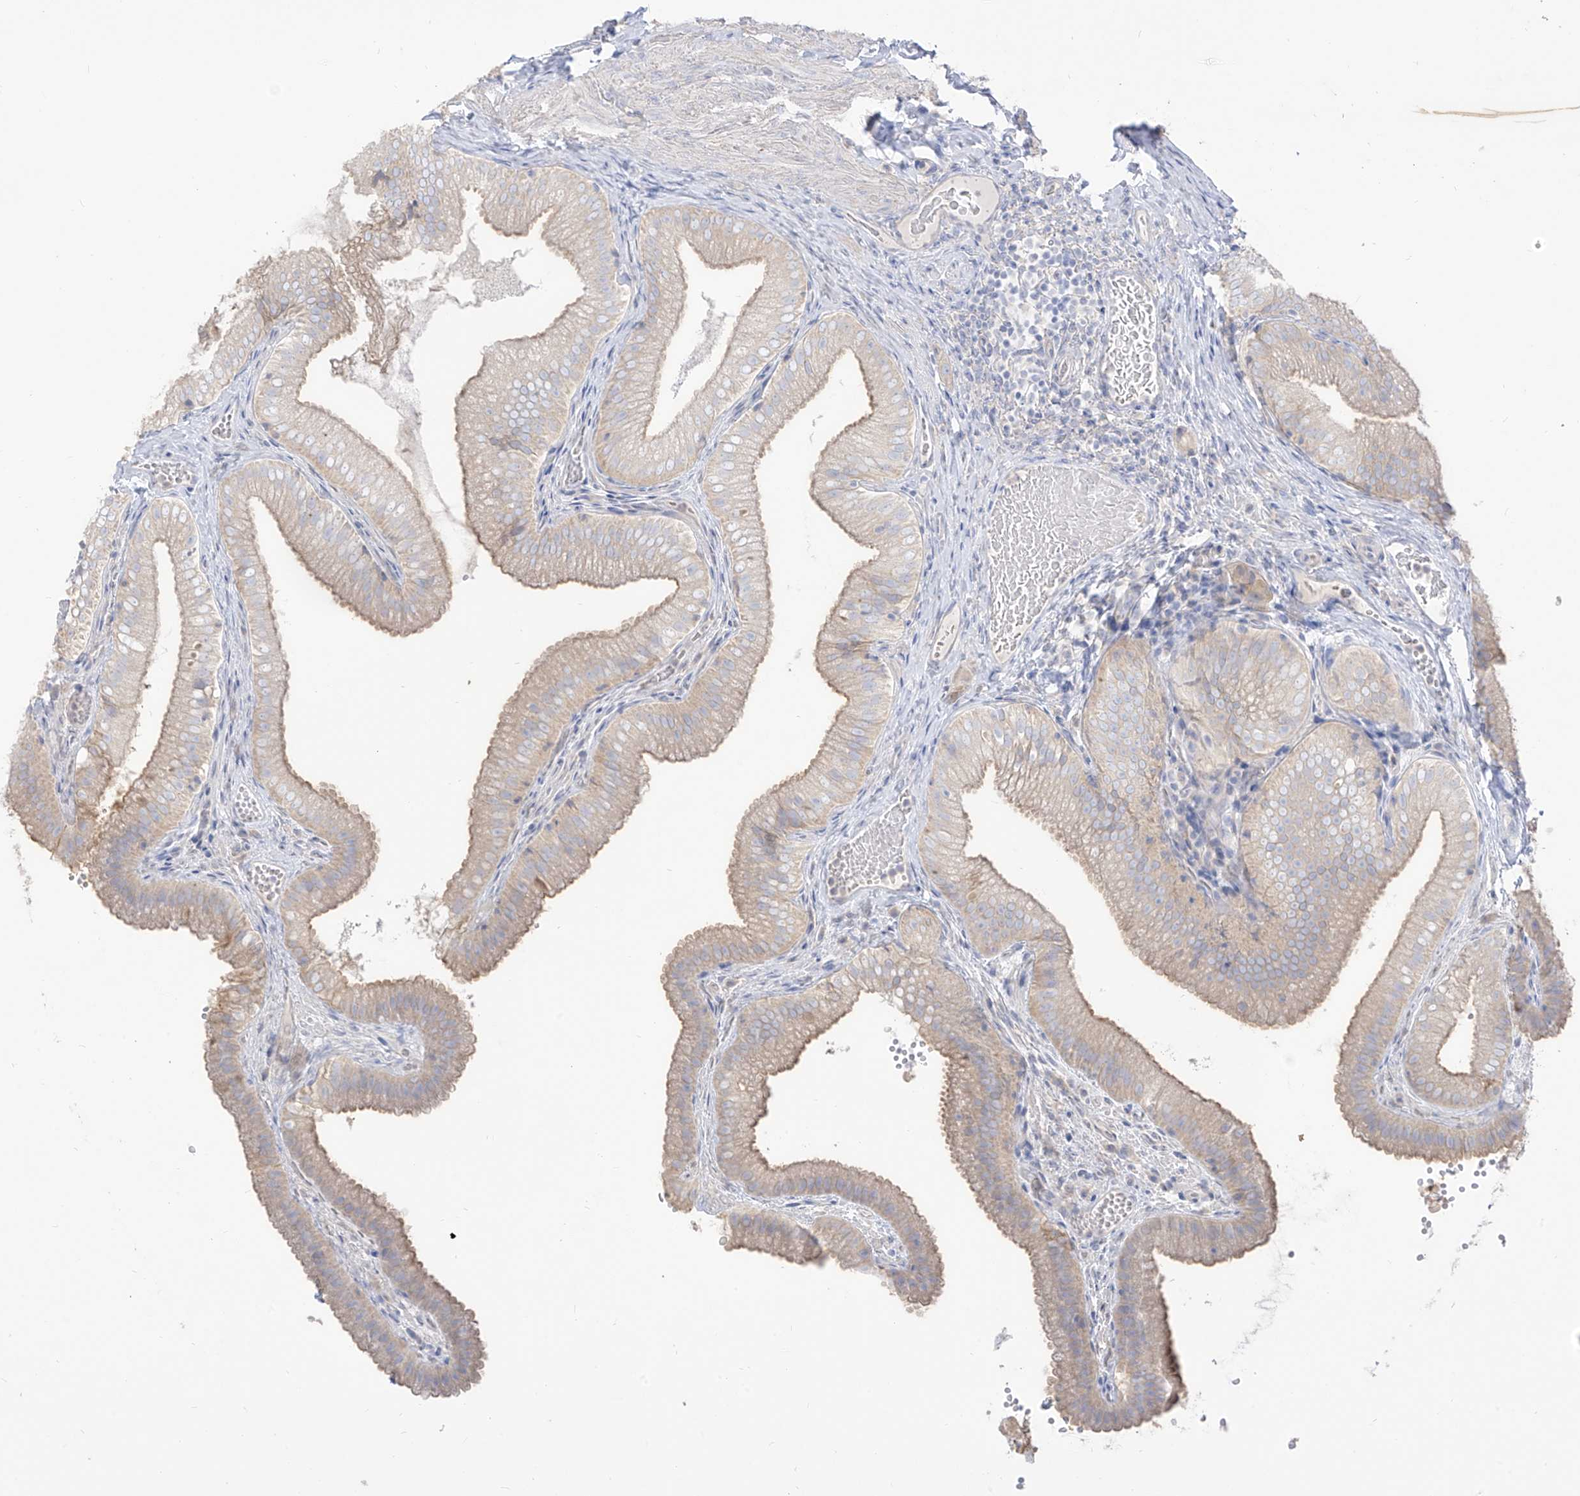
{"staining": {"intensity": "moderate", "quantity": "25%-75%", "location": "cytoplasmic/membranous"}, "tissue": "gallbladder", "cell_type": "Glandular cells", "image_type": "normal", "snomed": [{"axis": "morphology", "description": "Normal tissue, NOS"}, {"axis": "topography", "description": "Gallbladder"}], "caption": "Protein expression by IHC displays moderate cytoplasmic/membranous staining in approximately 25%-75% of glandular cells in benign gallbladder. (IHC, brightfield microscopy, high magnification).", "gene": "ARHGEF40", "patient": {"sex": "female", "age": 30}}